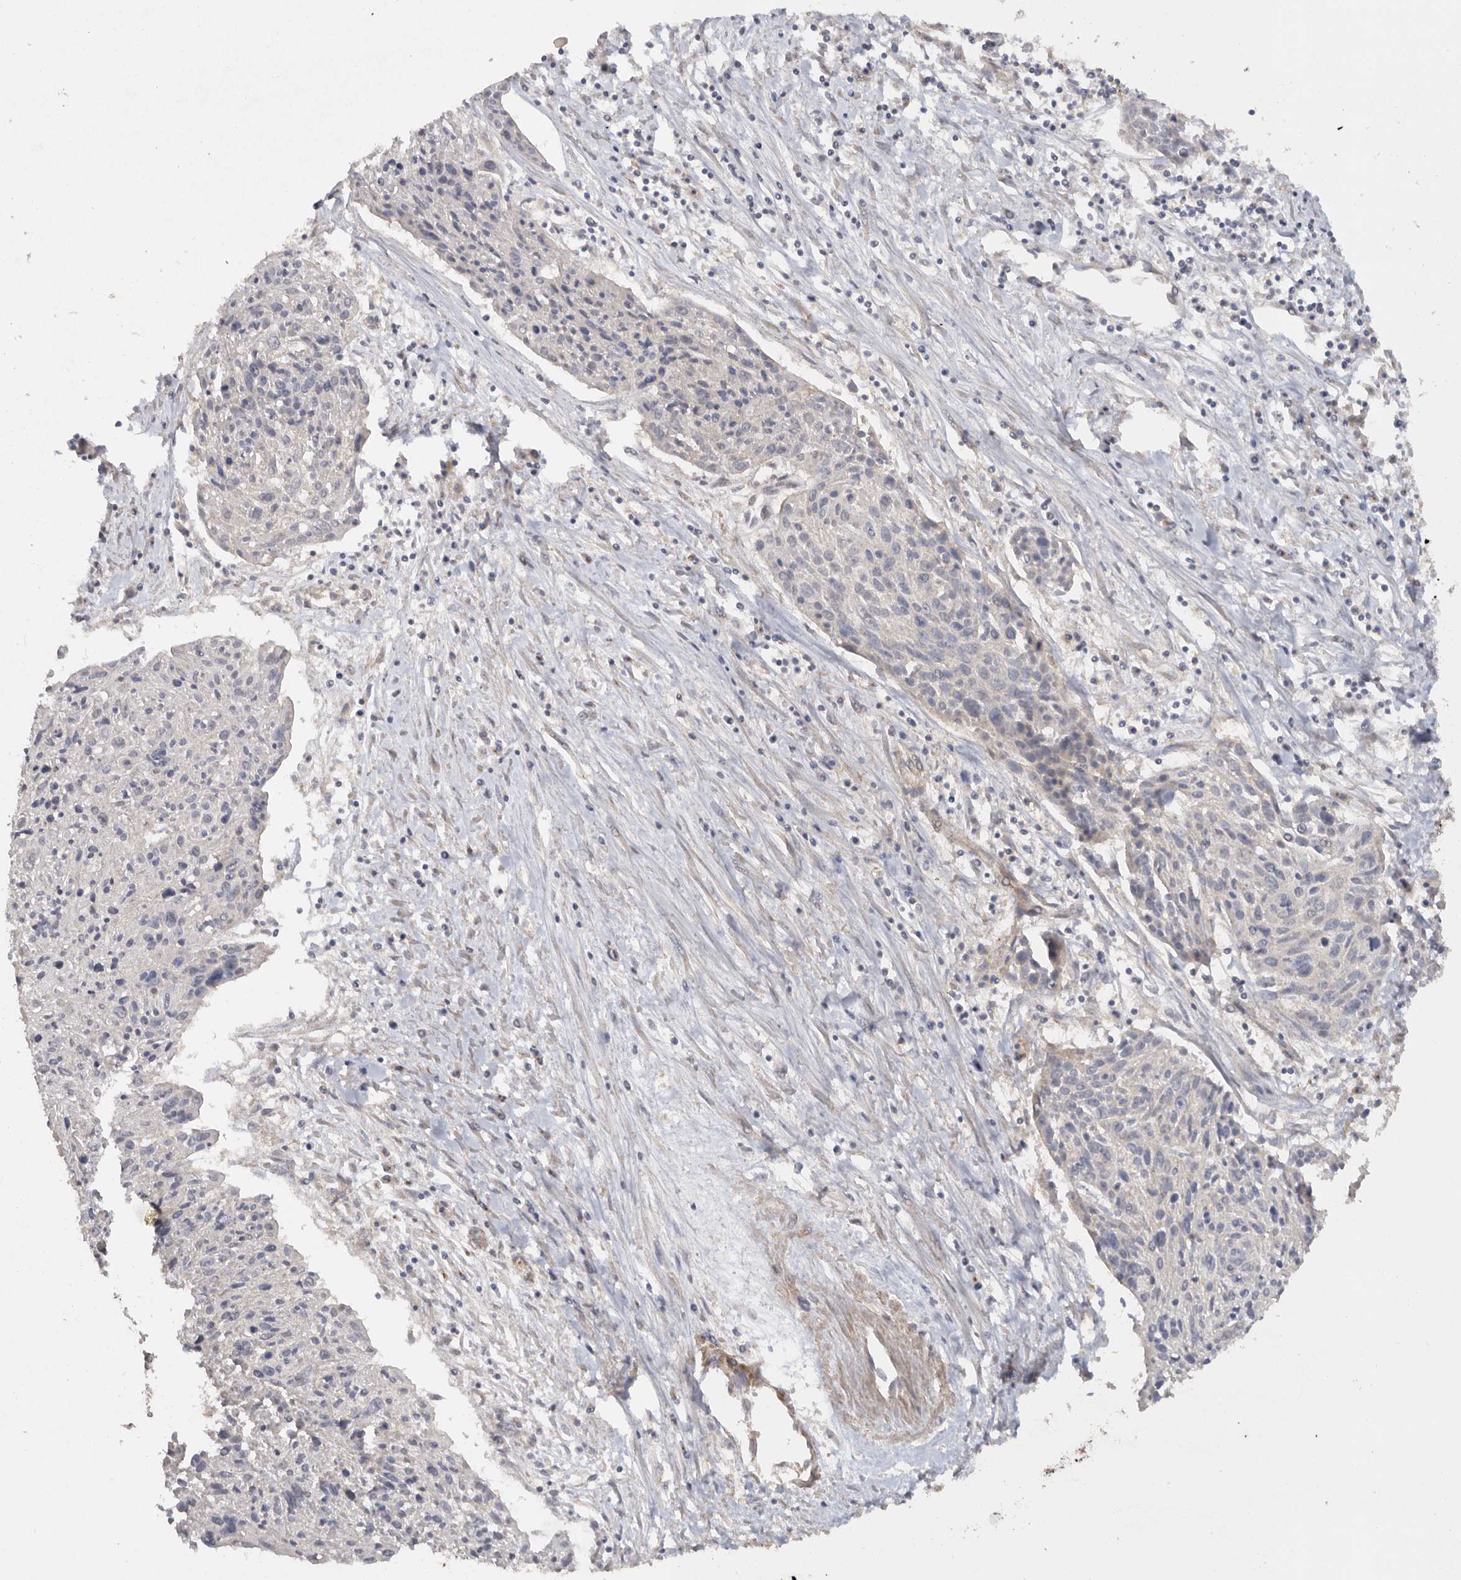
{"staining": {"intensity": "negative", "quantity": "none", "location": "none"}, "tissue": "cervical cancer", "cell_type": "Tumor cells", "image_type": "cancer", "snomed": [{"axis": "morphology", "description": "Squamous cell carcinoma, NOS"}, {"axis": "topography", "description": "Cervix"}], "caption": "DAB (3,3'-diaminobenzidine) immunohistochemical staining of human cervical squamous cell carcinoma demonstrates no significant expression in tumor cells.", "gene": "PODXL2", "patient": {"sex": "female", "age": 51}}